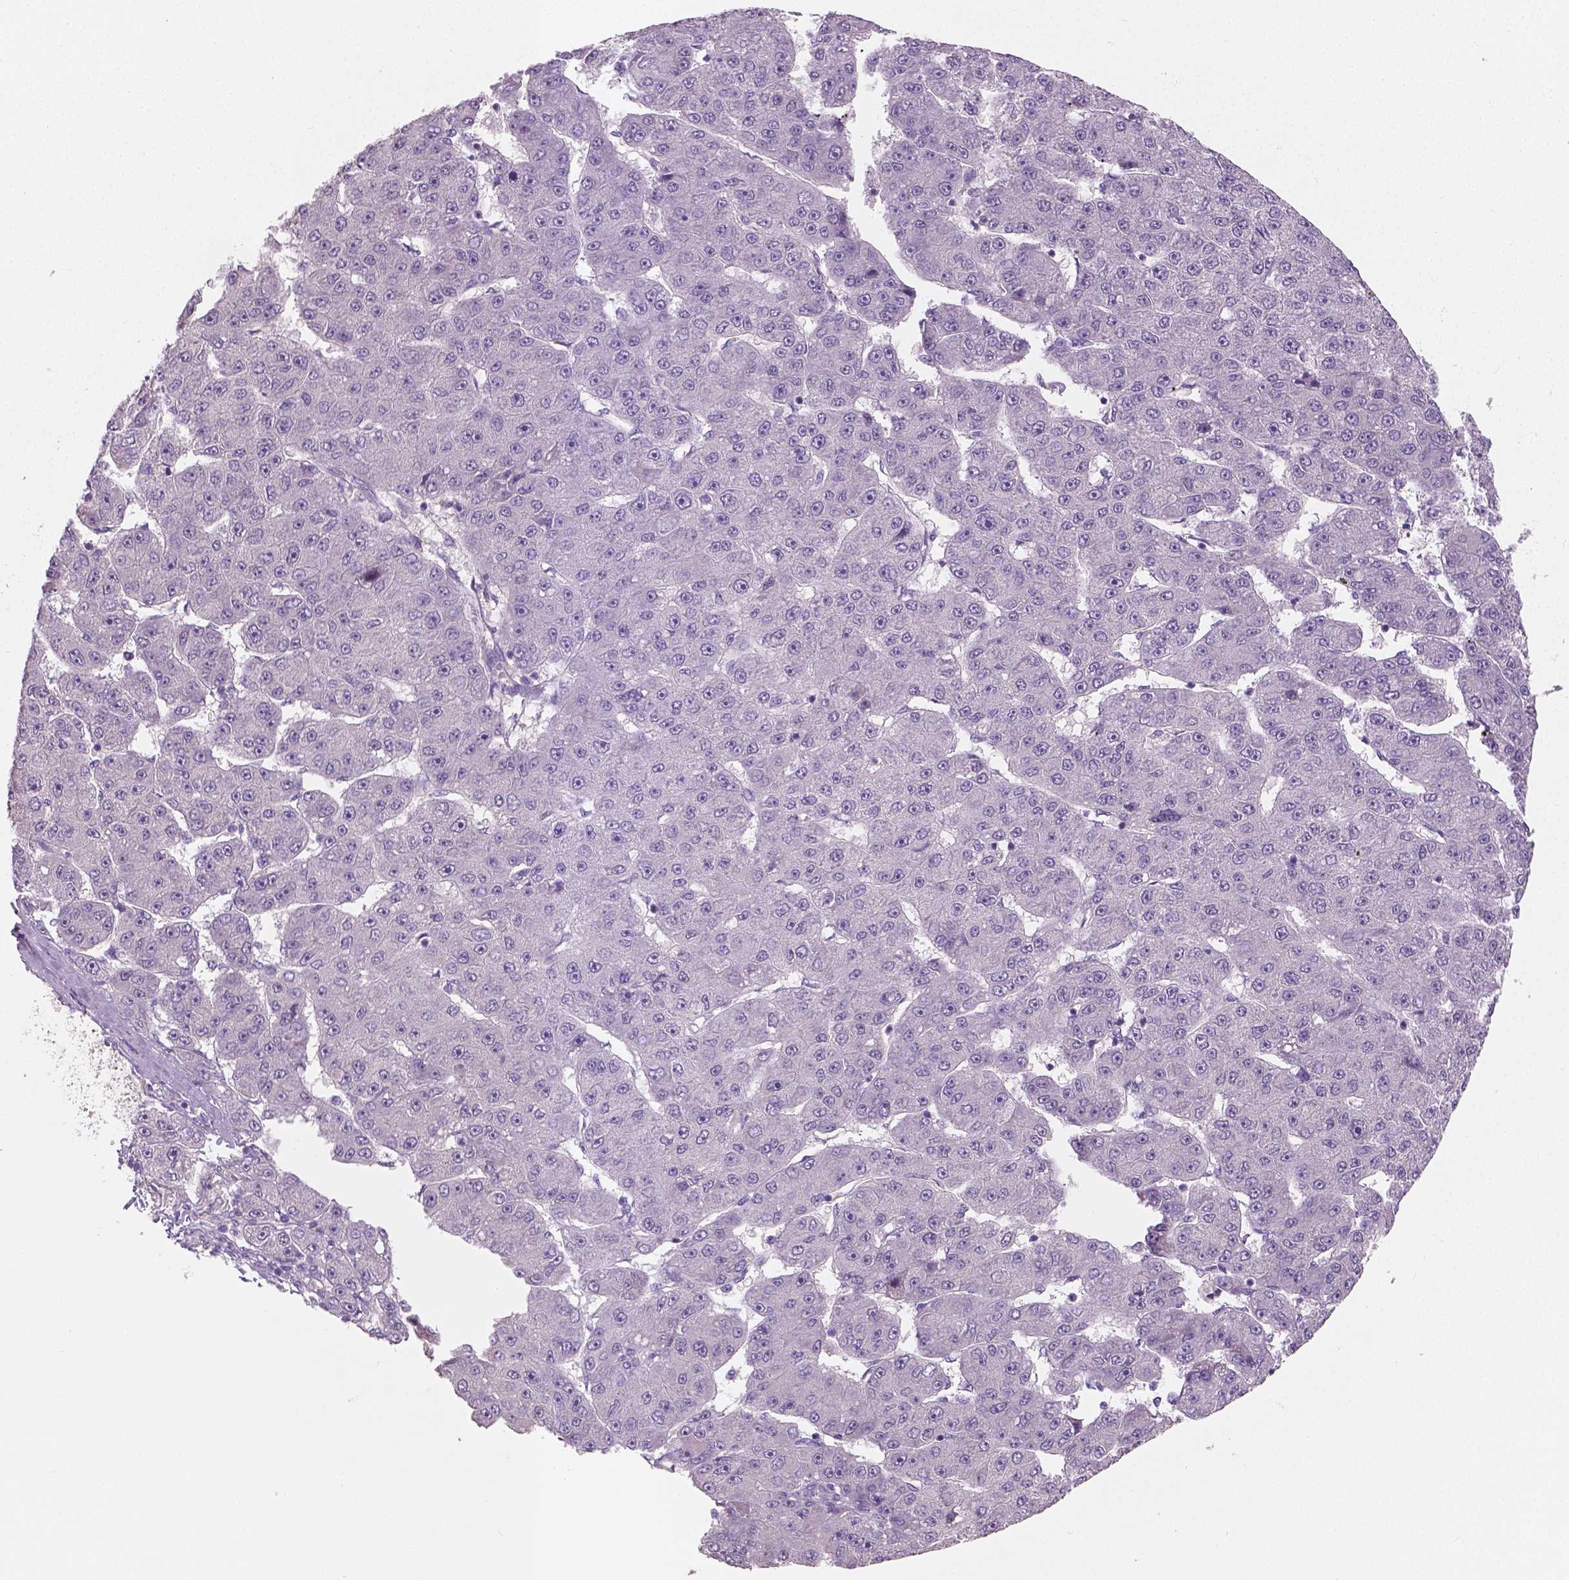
{"staining": {"intensity": "negative", "quantity": "none", "location": "none"}, "tissue": "liver cancer", "cell_type": "Tumor cells", "image_type": "cancer", "snomed": [{"axis": "morphology", "description": "Carcinoma, Hepatocellular, NOS"}, {"axis": "topography", "description": "Liver"}], "caption": "The photomicrograph demonstrates no significant positivity in tumor cells of liver cancer.", "gene": "LSM14B", "patient": {"sex": "male", "age": 67}}